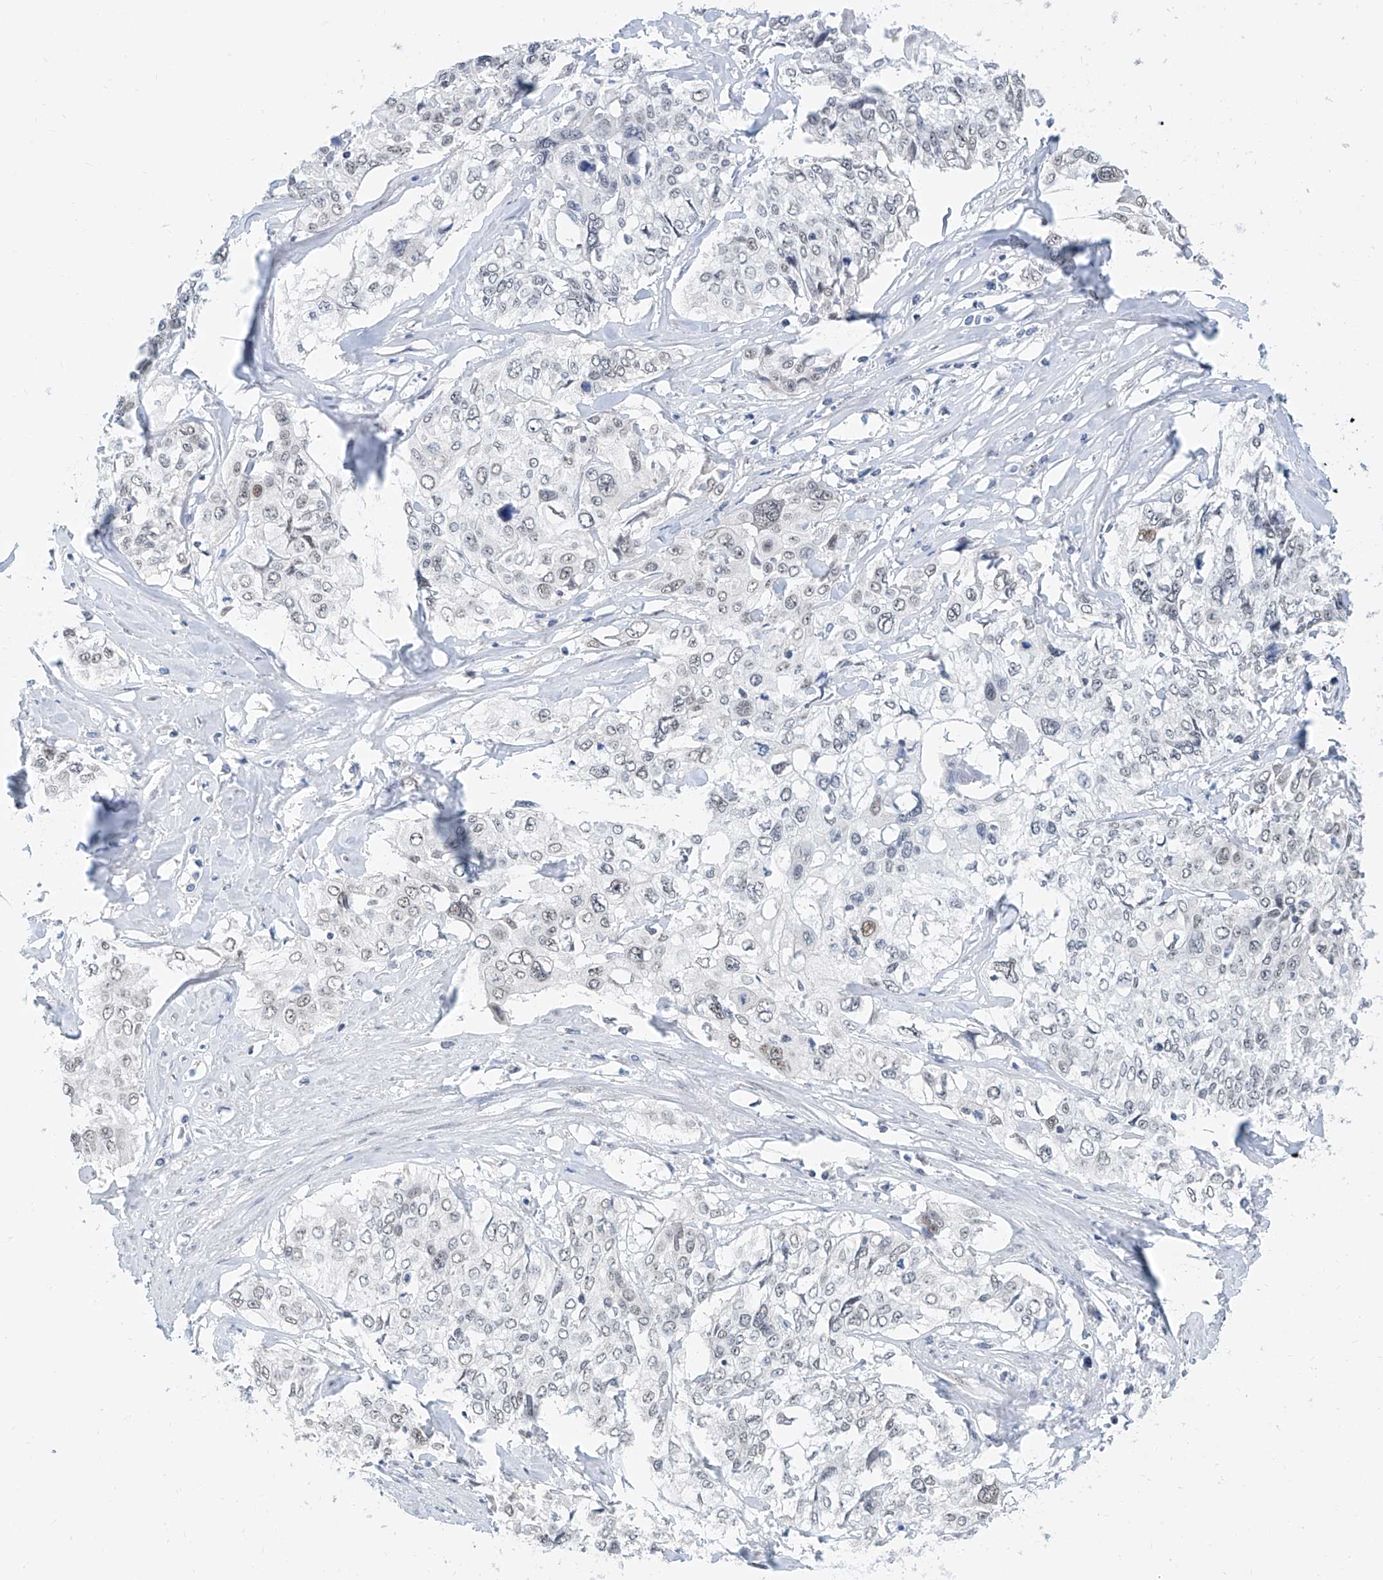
{"staining": {"intensity": "weak", "quantity": "<25%", "location": "nuclear"}, "tissue": "cervical cancer", "cell_type": "Tumor cells", "image_type": "cancer", "snomed": [{"axis": "morphology", "description": "Squamous cell carcinoma, NOS"}, {"axis": "topography", "description": "Cervix"}], "caption": "DAB immunohistochemical staining of human squamous cell carcinoma (cervical) reveals no significant positivity in tumor cells.", "gene": "SDE2", "patient": {"sex": "female", "age": 31}}